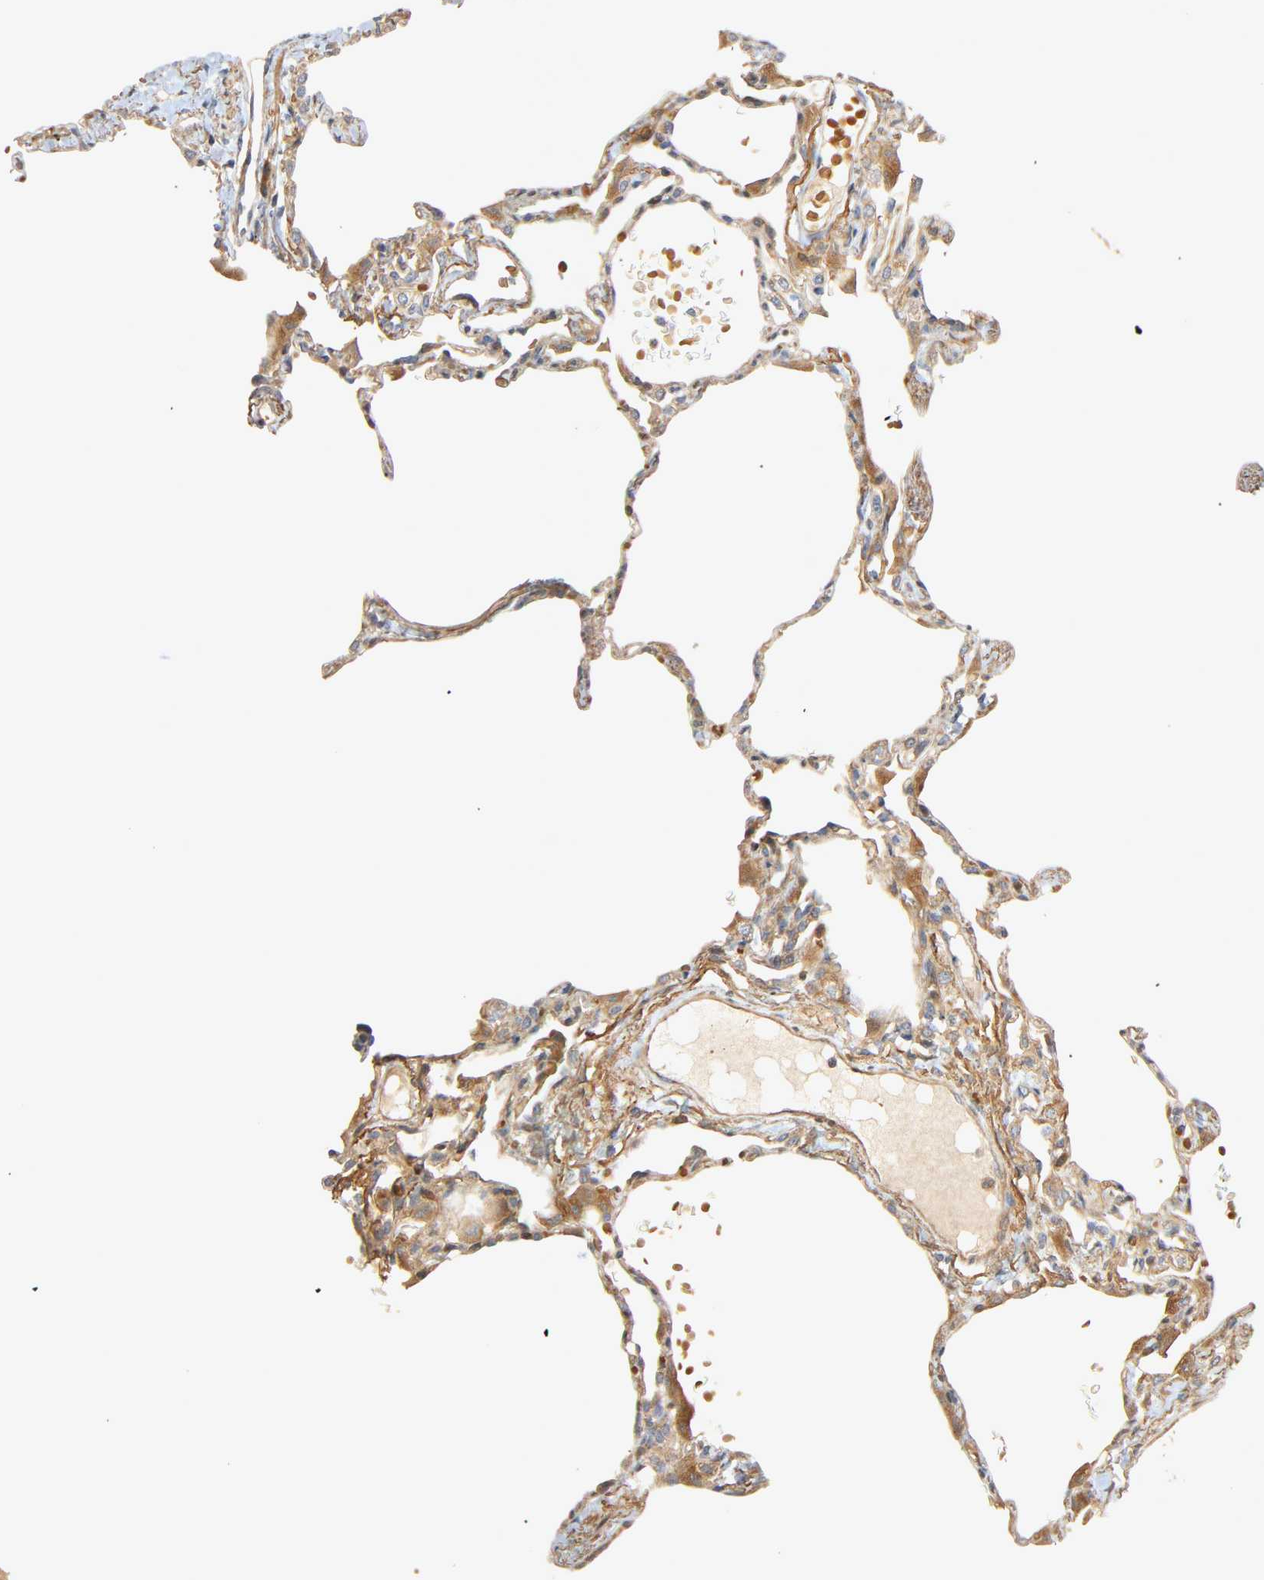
{"staining": {"intensity": "weak", "quantity": "25%-75%", "location": "cytoplasmic/membranous"}, "tissue": "lung", "cell_type": "Alveolar cells", "image_type": "normal", "snomed": [{"axis": "morphology", "description": "Normal tissue, NOS"}, {"axis": "topography", "description": "Lung"}], "caption": "Lung stained with DAB (3,3'-diaminobenzidine) IHC reveals low levels of weak cytoplasmic/membranous expression in about 25%-75% of alveolar cells.", "gene": "SGSM1", "patient": {"sex": "female", "age": 49}}